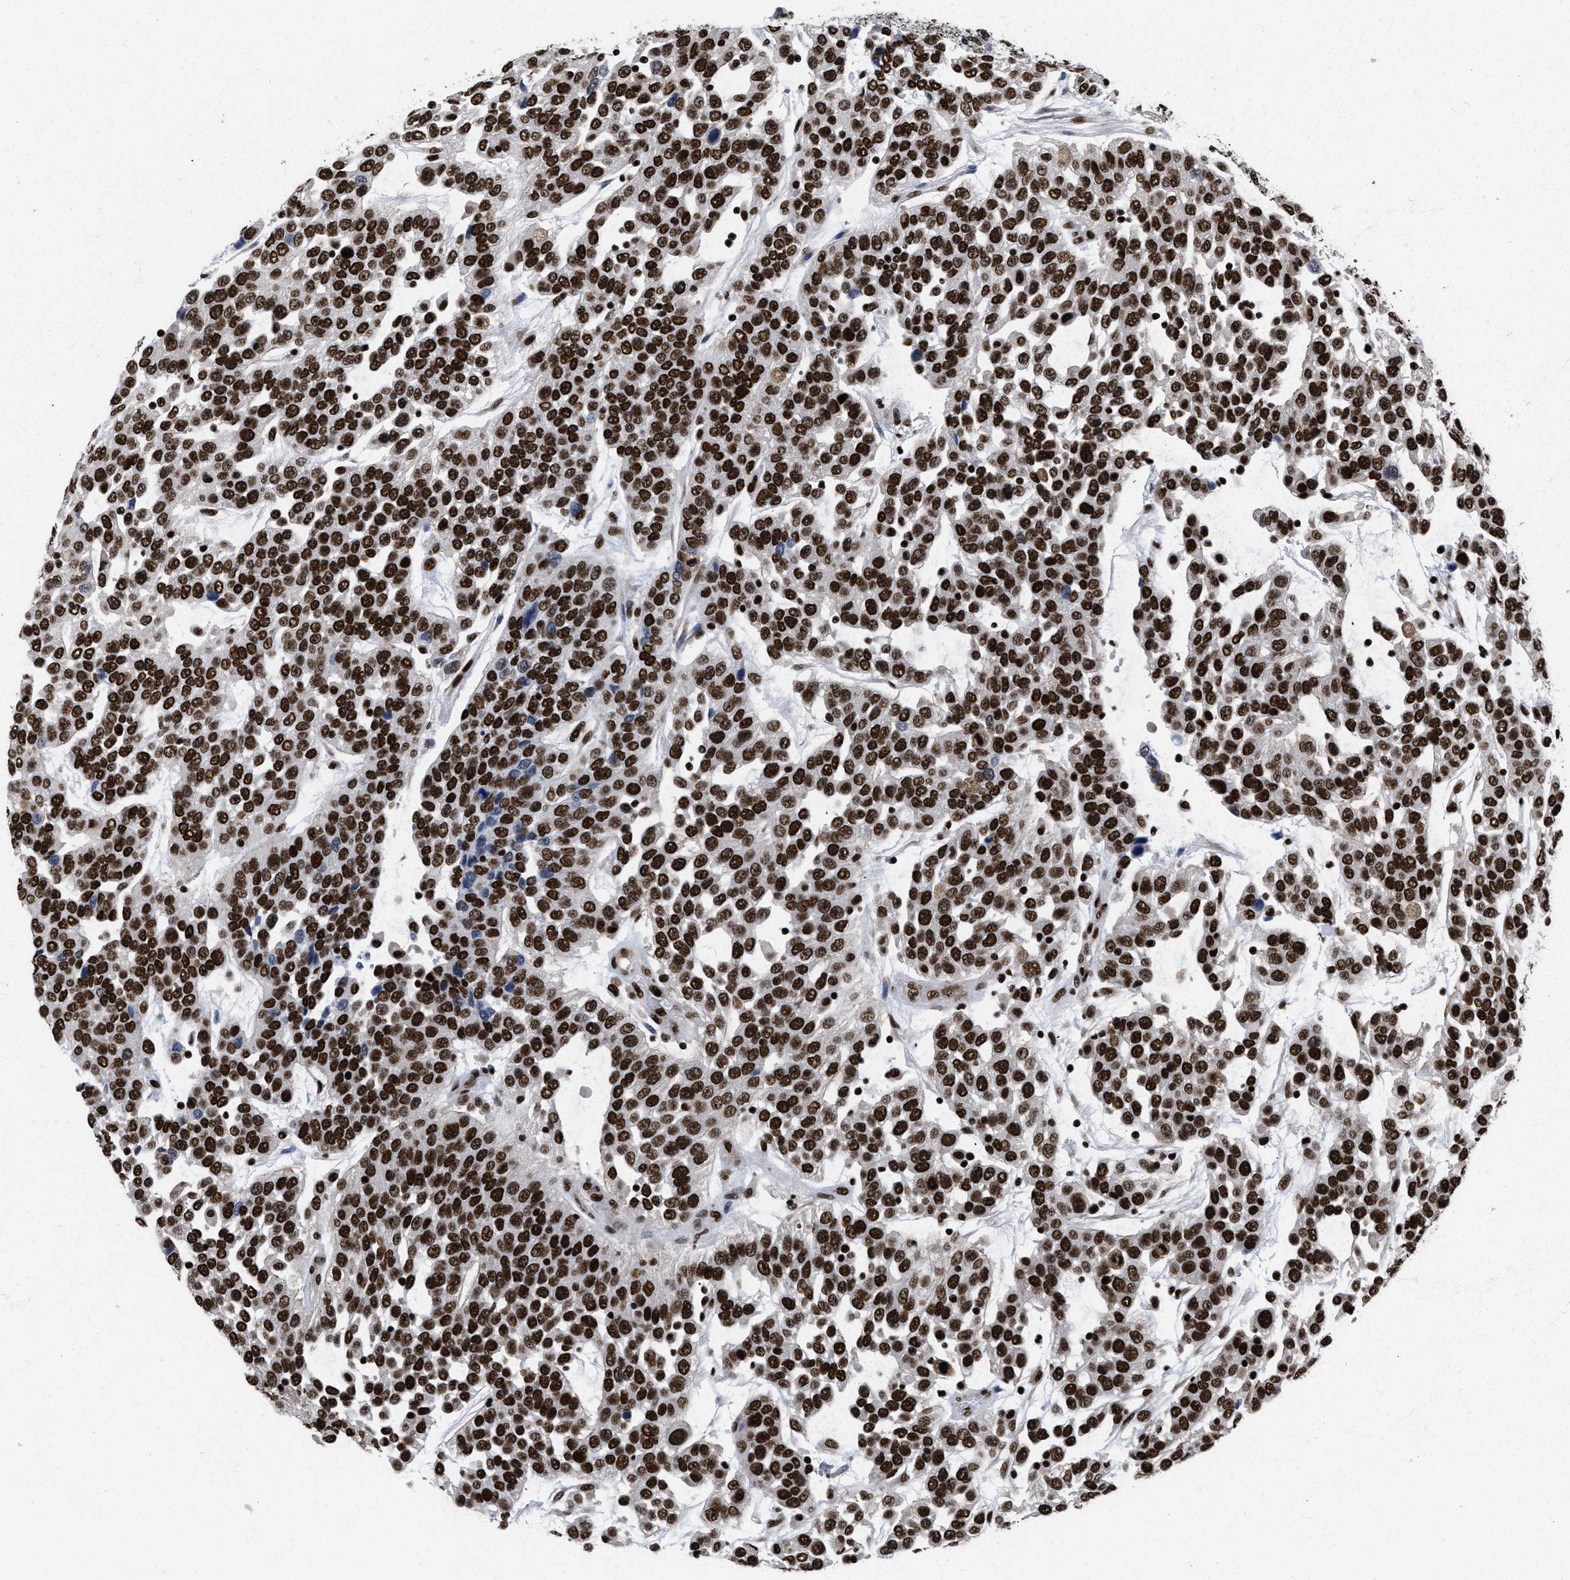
{"staining": {"intensity": "strong", "quantity": ">75%", "location": "nuclear"}, "tissue": "urothelial cancer", "cell_type": "Tumor cells", "image_type": "cancer", "snomed": [{"axis": "morphology", "description": "Urothelial carcinoma, High grade"}, {"axis": "topography", "description": "Urinary bladder"}], "caption": "Immunohistochemical staining of high-grade urothelial carcinoma exhibits high levels of strong nuclear protein expression in approximately >75% of tumor cells.", "gene": "CREB1", "patient": {"sex": "female", "age": 80}}